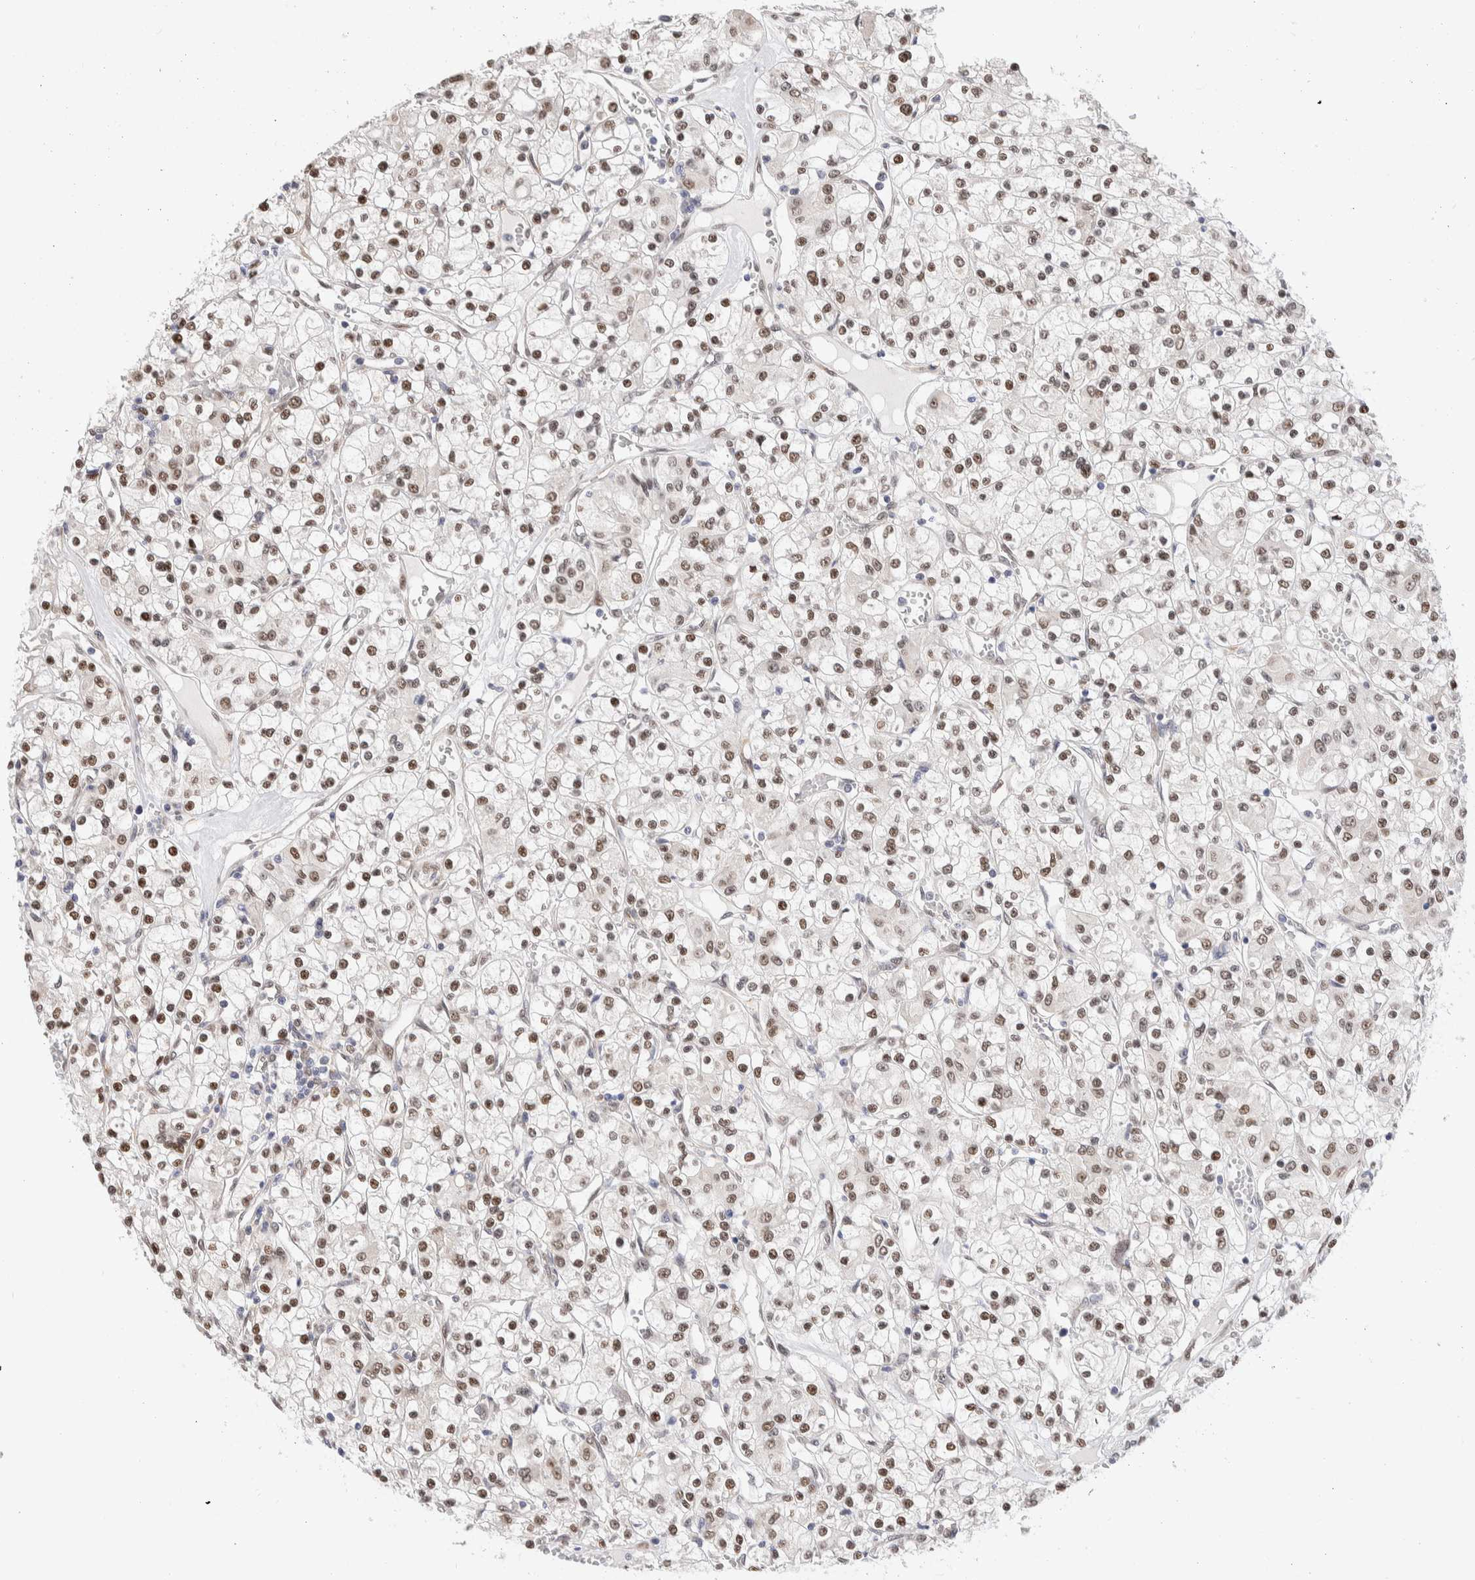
{"staining": {"intensity": "weak", "quantity": ">75%", "location": "nuclear"}, "tissue": "renal cancer", "cell_type": "Tumor cells", "image_type": "cancer", "snomed": [{"axis": "morphology", "description": "Adenocarcinoma, NOS"}, {"axis": "topography", "description": "Kidney"}], "caption": "The image shows immunohistochemical staining of renal cancer. There is weak nuclear expression is appreciated in approximately >75% of tumor cells.", "gene": "NSMAF", "patient": {"sex": "female", "age": 59}}